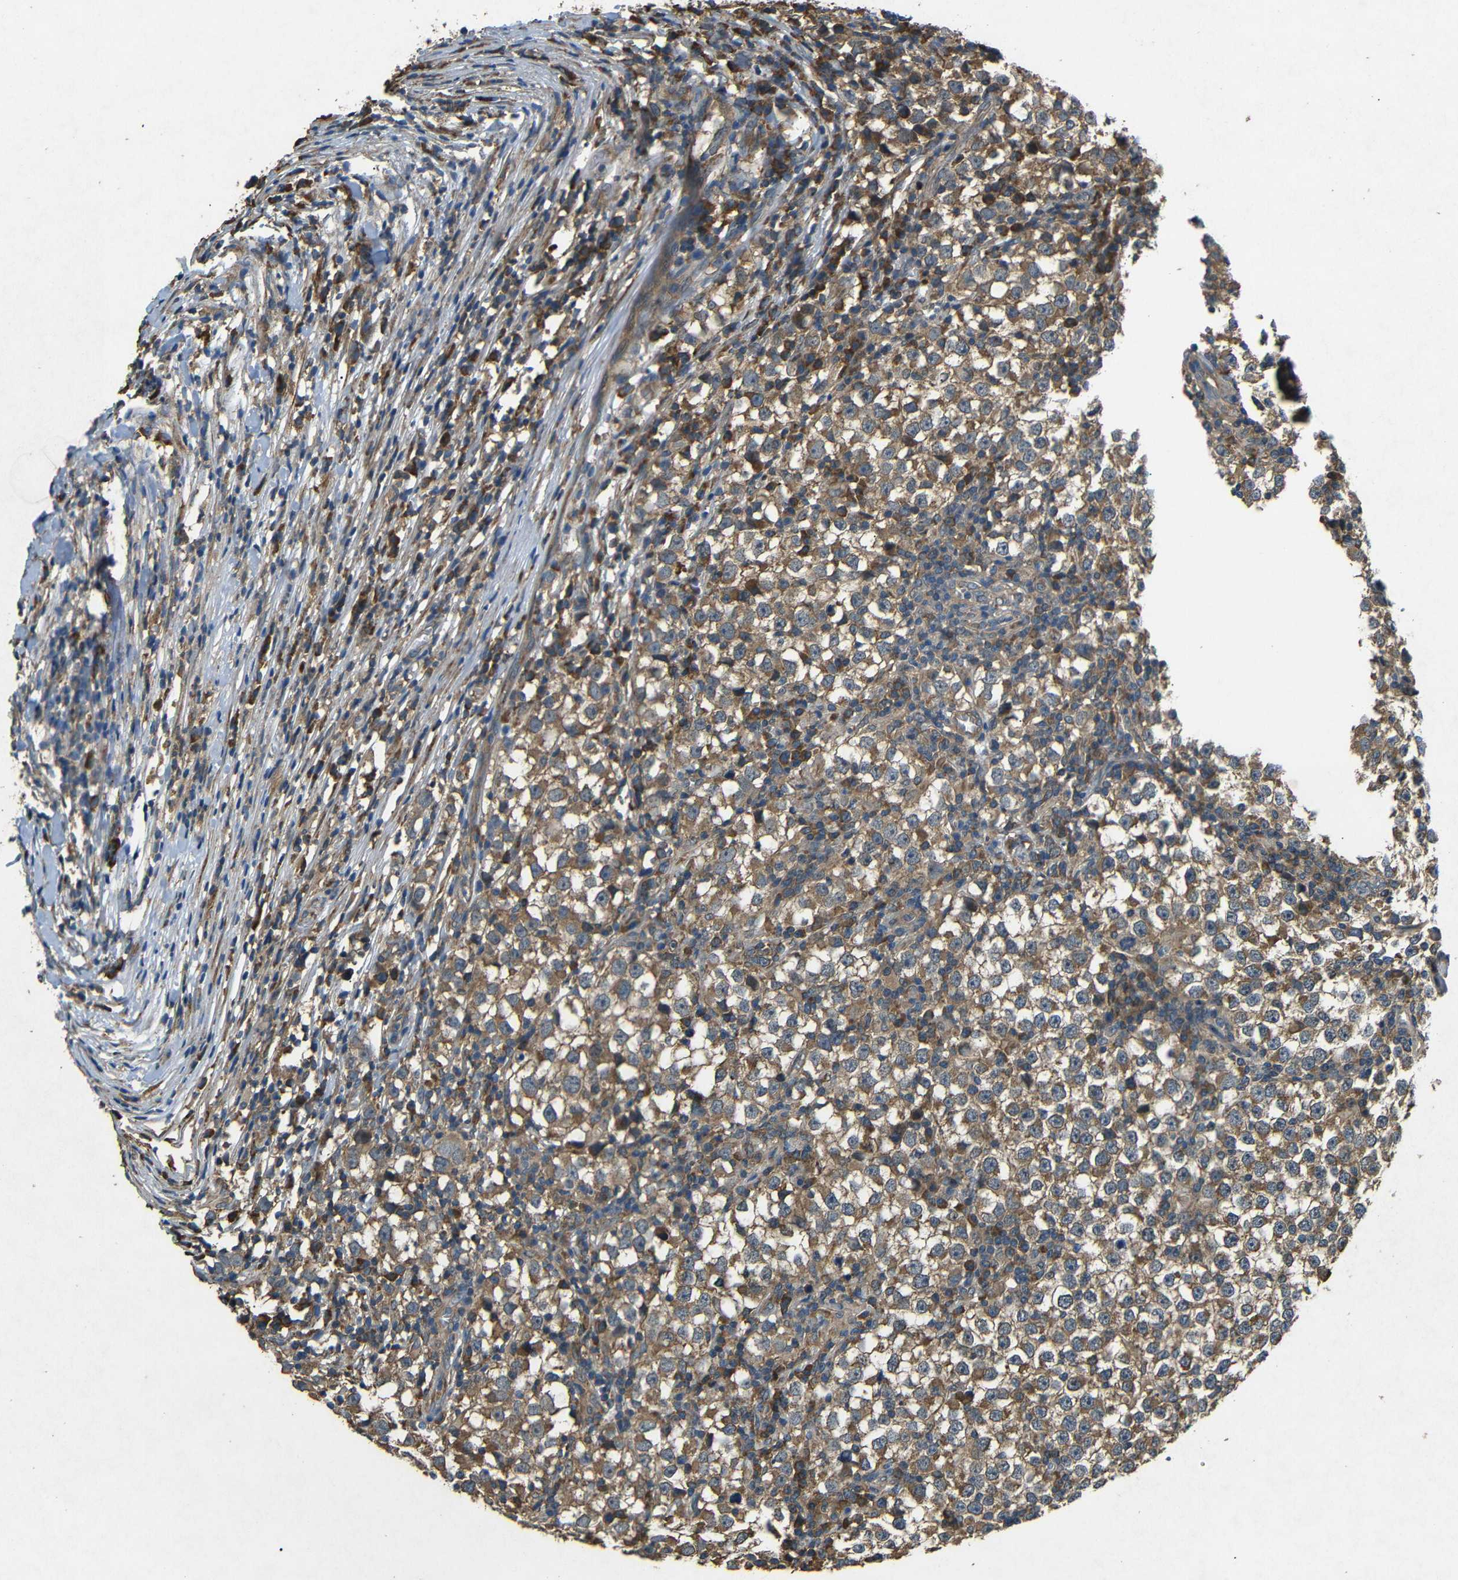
{"staining": {"intensity": "moderate", "quantity": "25%-75%", "location": "cytoplasmic/membranous"}, "tissue": "testis cancer", "cell_type": "Tumor cells", "image_type": "cancer", "snomed": [{"axis": "morphology", "description": "Seminoma, NOS"}, {"axis": "topography", "description": "Testis"}], "caption": "Protein positivity by IHC displays moderate cytoplasmic/membranous expression in approximately 25%-75% of tumor cells in testis cancer (seminoma).", "gene": "BNIP3", "patient": {"sex": "male", "age": 65}}